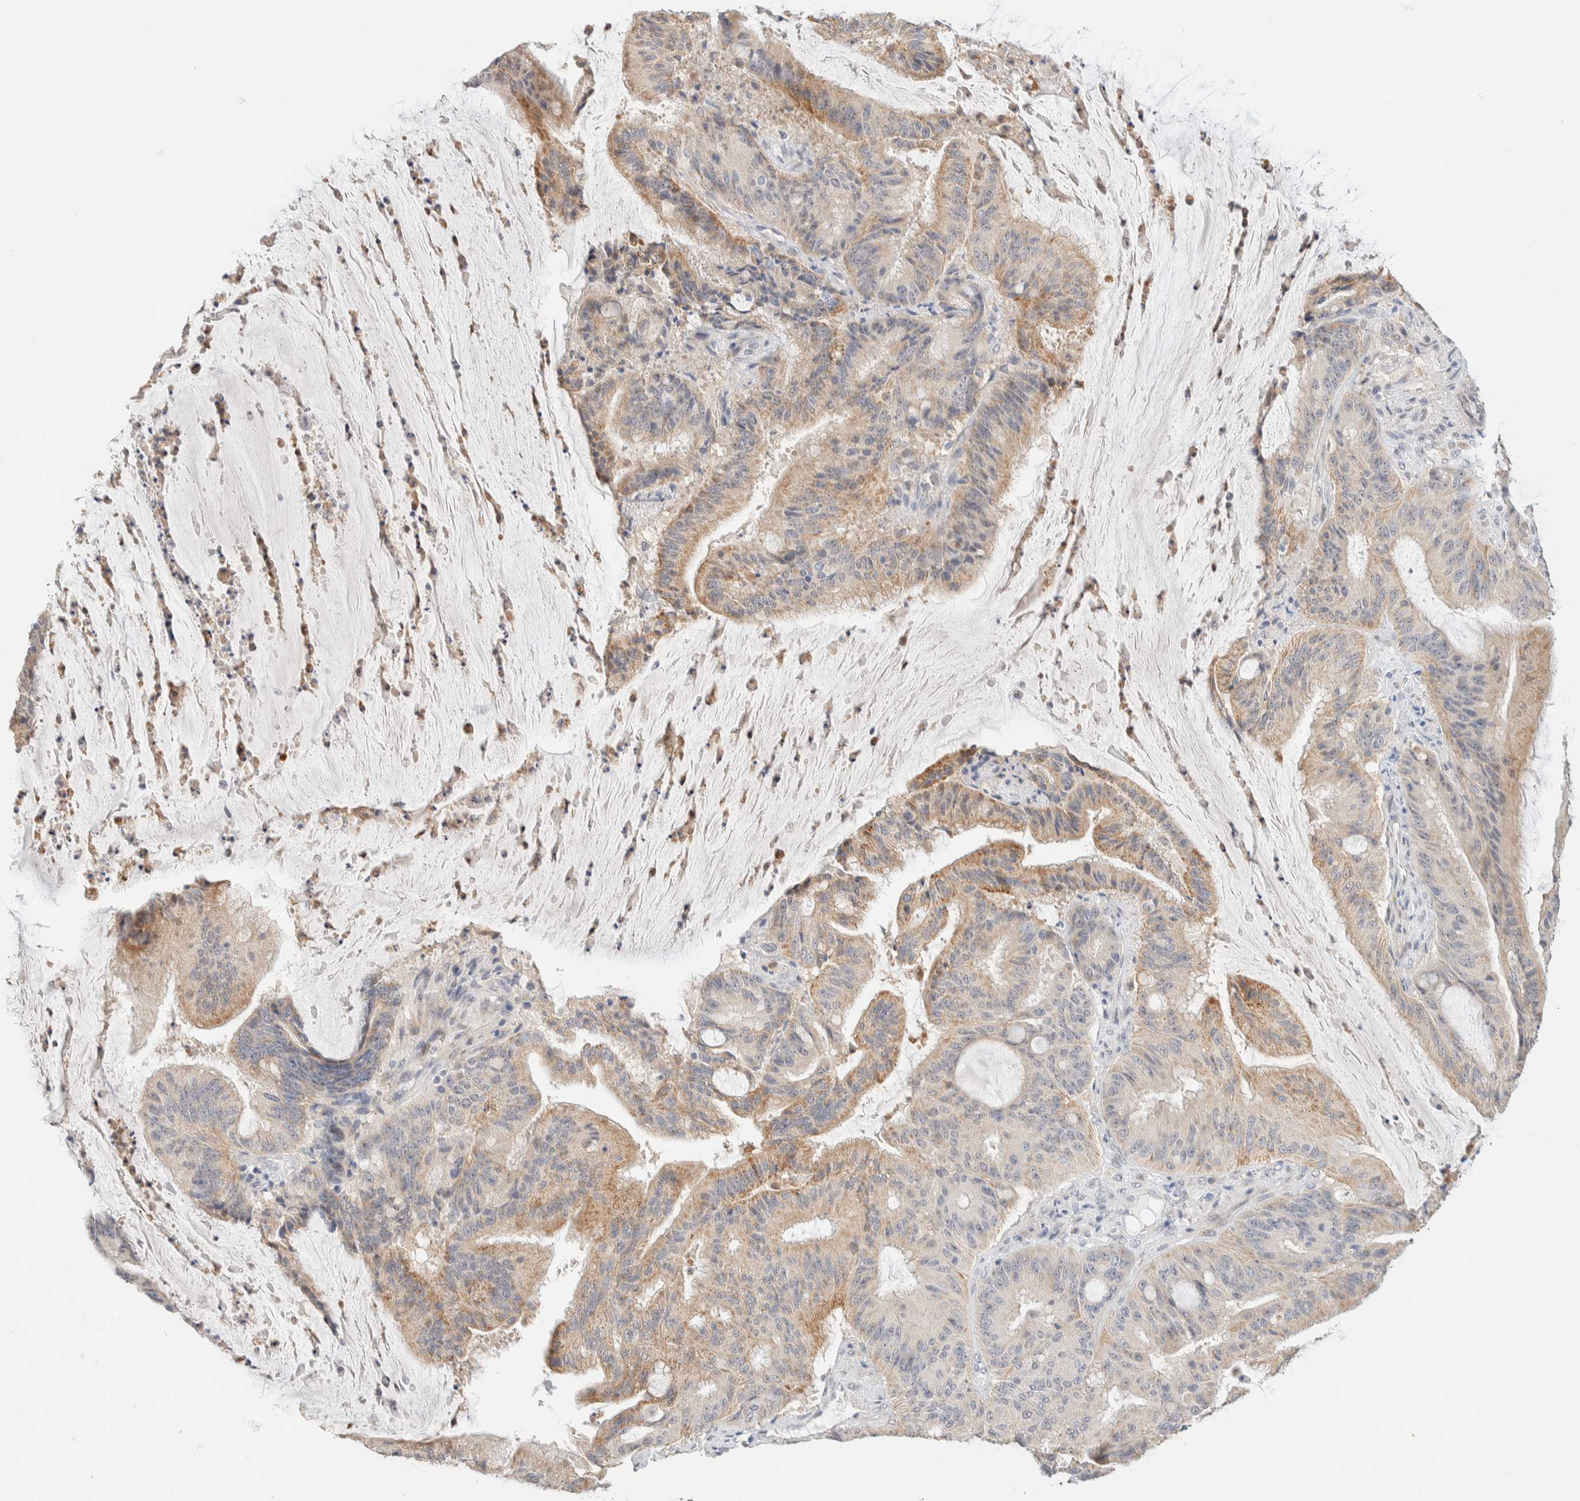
{"staining": {"intensity": "moderate", "quantity": "25%-75%", "location": "cytoplasmic/membranous"}, "tissue": "liver cancer", "cell_type": "Tumor cells", "image_type": "cancer", "snomed": [{"axis": "morphology", "description": "Normal tissue, NOS"}, {"axis": "morphology", "description": "Cholangiocarcinoma"}, {"axis": "topography", "description": "Liver"}, {"axis": "topography", "description": "Peripheral nerve tissue"}], "caption": "Protein staining demonstrates moderate cytoplasmic/membranous staining in about 25%-75% of tumor cells in liver cholangiocarcinoma.", "gene": "HDHD3", "patient": {"sex": "female", "age": 73}}